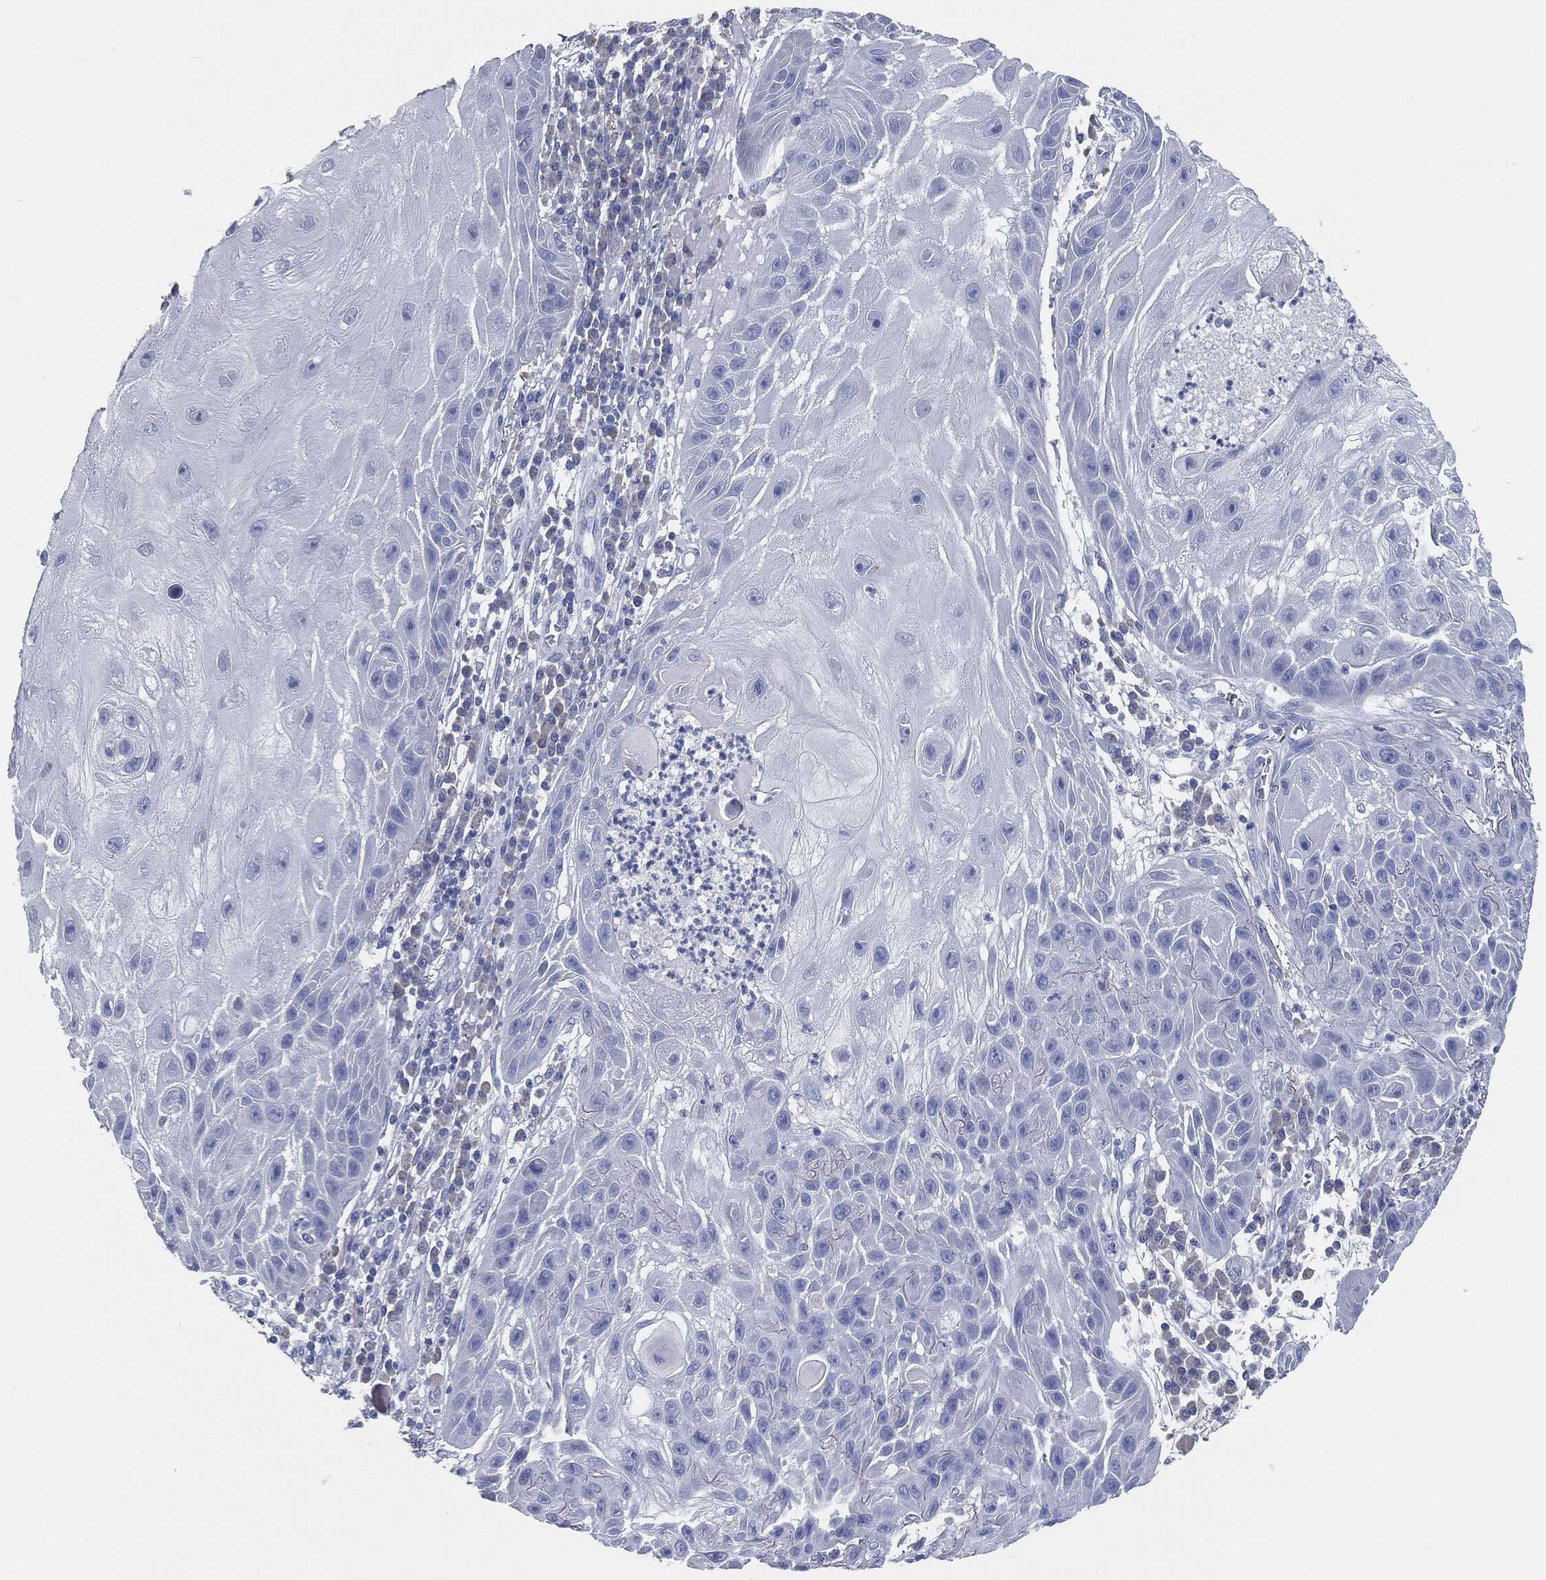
{"staining": {"intensity": "negative", "quantity": "none", "location": "none"}, "tissue": "skin cancer", "cell_type": "Tumor cells", "image_type": "cancer", "snomed": [{"axis": "morphology", "description": "Normal tissue, NOS"}, {"axis": "morphology", "description": "Squamous cell carcinoma, NOS"}, {"axis": "topography", "description": "Skin"}], "caption": "This is an immunohistochemistry histopathology image of human skin cancer. There is no staining in tumor cells.", "gene": "CAV3", "patient": {"sex": "male", "age": 79}}